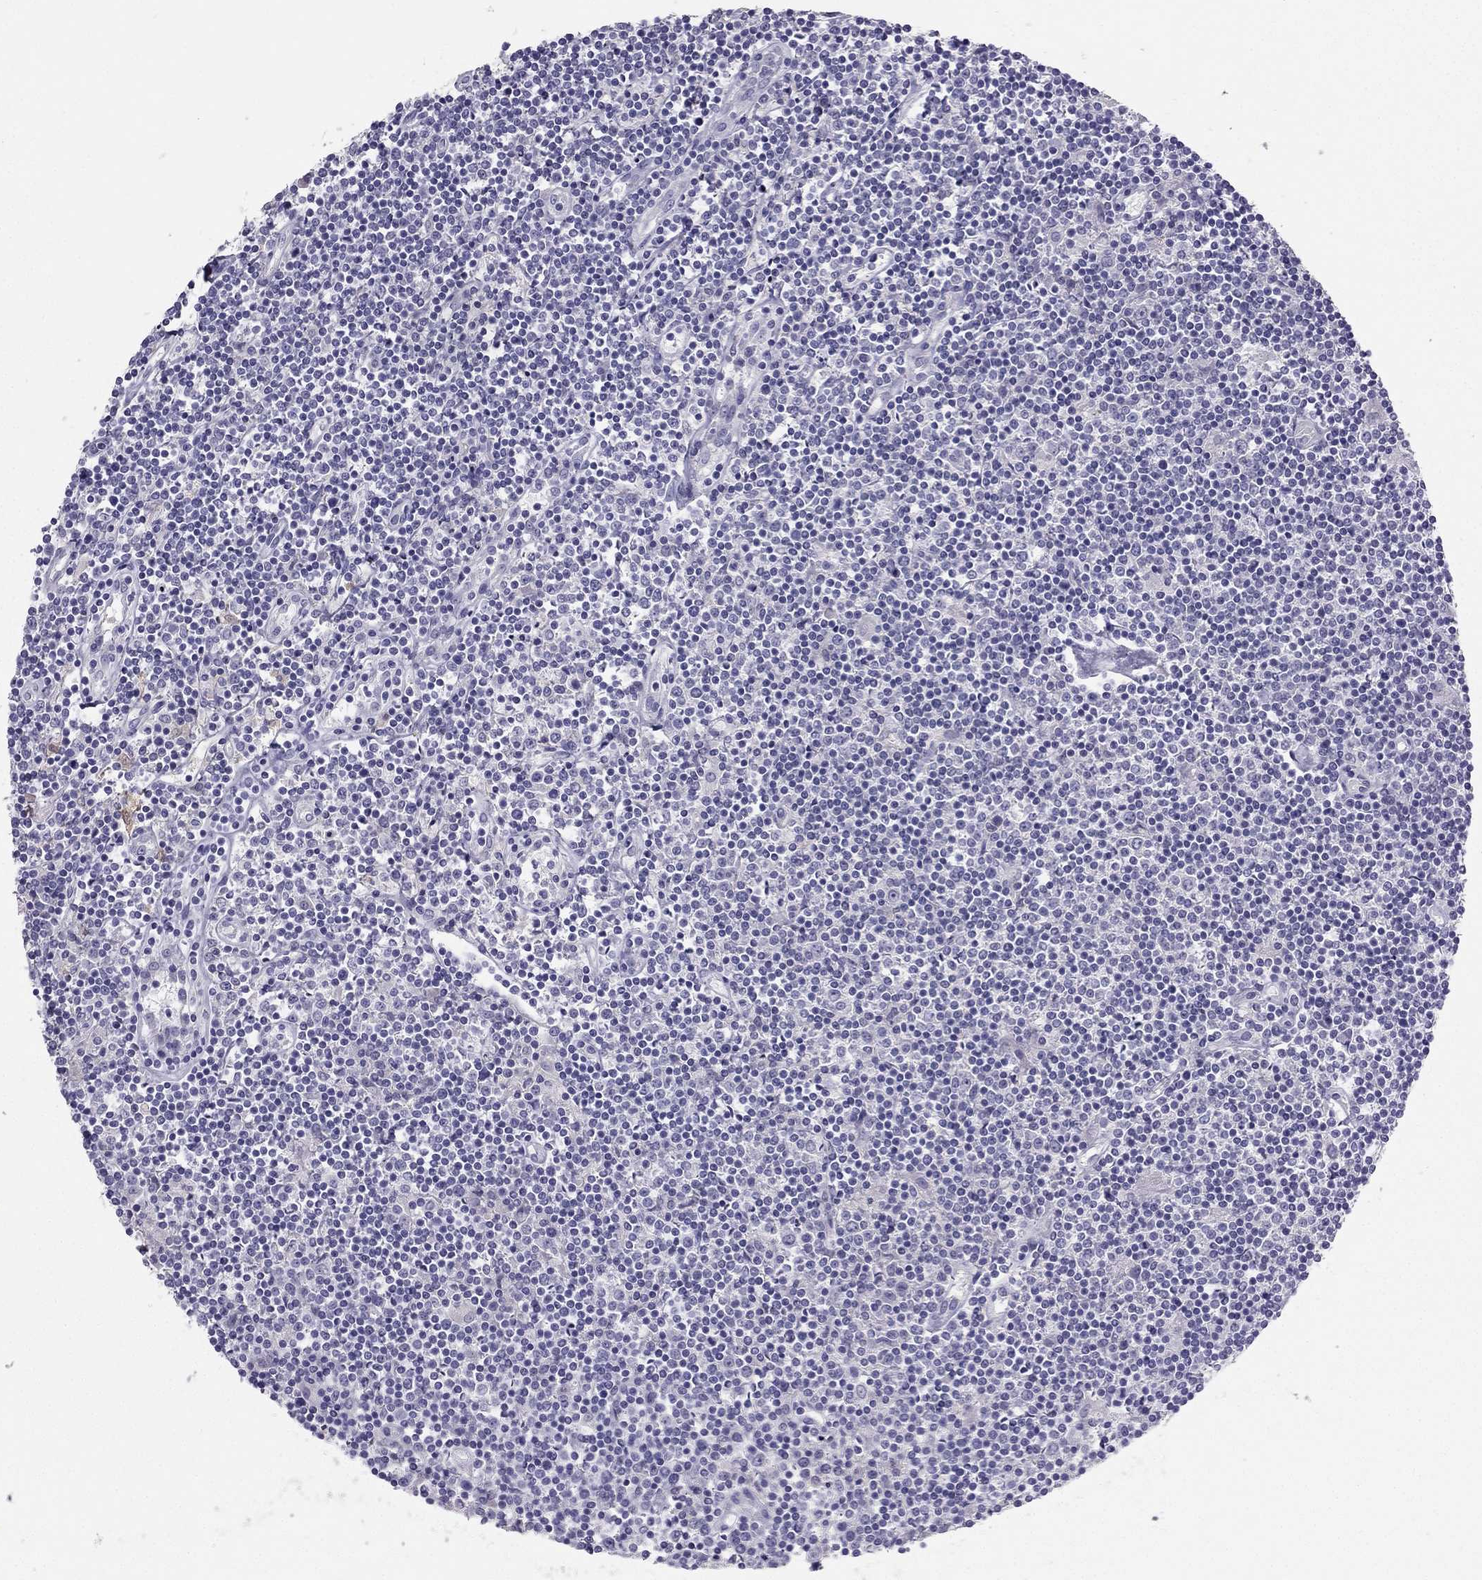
{"staining": {"intensity": "negative", "quantity": "none", "location": "none"}, "tissue": "lymphoma", "cell_type": "Tumor cells", "image_type": "cancer", "snomed": [{"axis": "morphology", "description": "Hodgkin's disease, NOS"}, {"axis": "topography", "description": "Lymph node"}], "caption": "Immunohistochemistry (IHC) of human lymphoma reveals no positivity in tumor cells.", "gene": "LMTK3", "patient": {"sex": "male", "age": 40}}